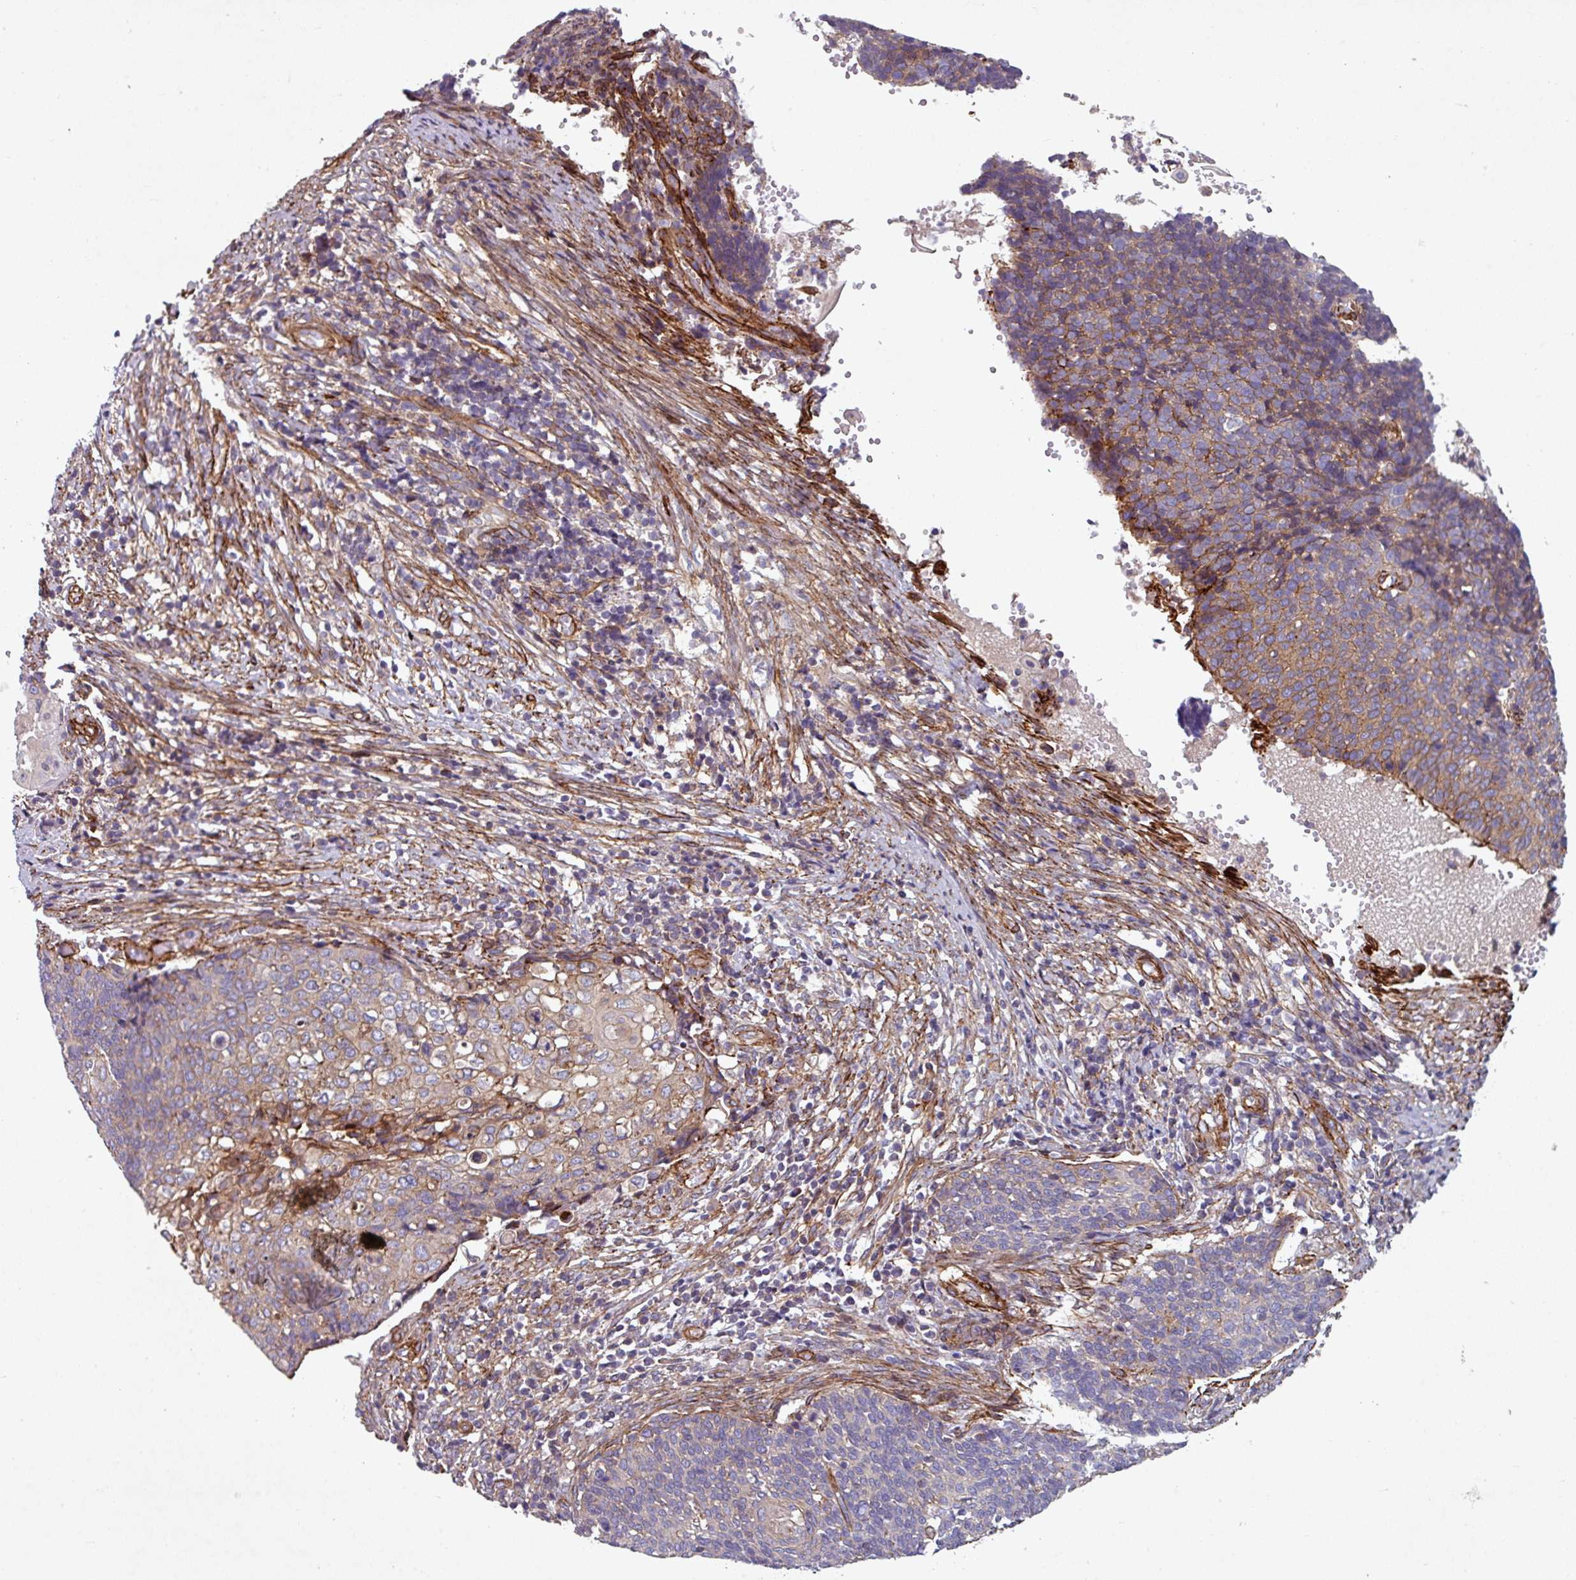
{"staining": {"intensity": "moderate", "quantity": "25%-75%", "location": "cytoplasmic/membranous"}, "tissue": "cervical cancer", "cell_type": "Tumor cells", "image_type": "cancer", "snomed": [{"axis": "morphology", "description": "Squamous cell carcinoma, NOS"}, {"axis": "topography", "description": "Cervix"}], "caption": "Tumor cells reveal medium levels of moderate cytoplasmic/membranous staining in approximately 25%-75% of cells in human cervical squamous cell carcinoma. (DAB (3,3'-diaminobenzidine) = brown stain, brightfield microscopy at high magnification).", "gene": "ATP2C2", "patient": {"sex": "female", "age": 39}}